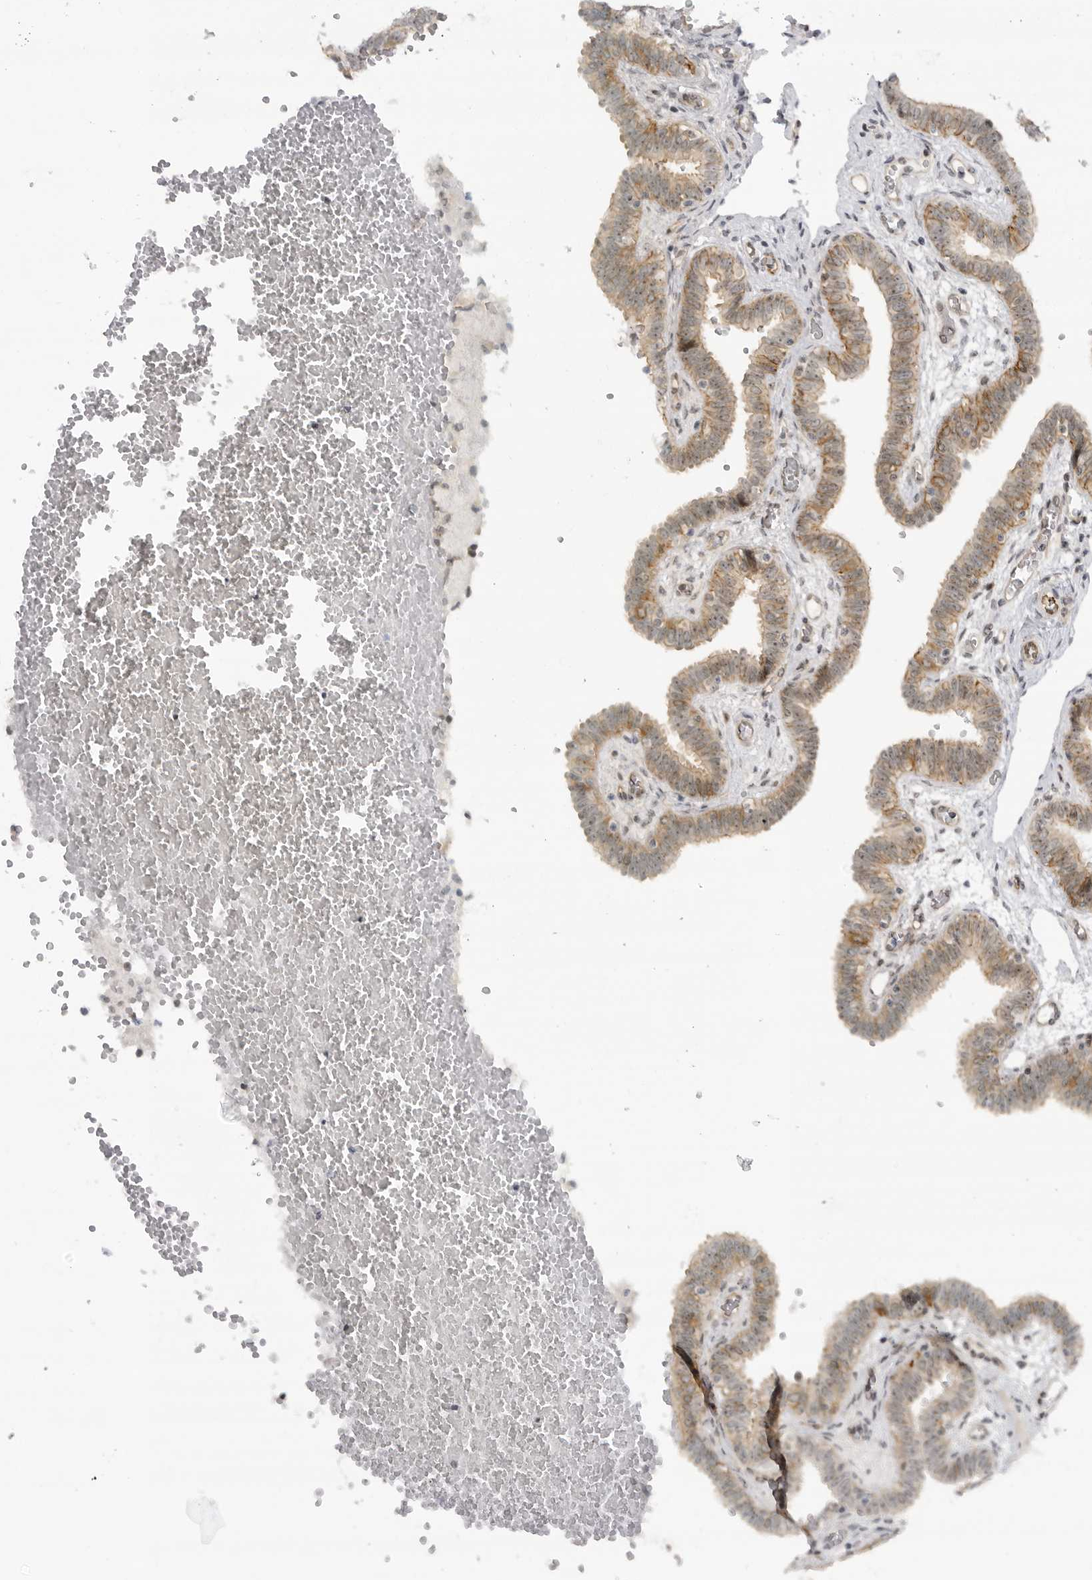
{"staining": {"intensity": "moderate", "quantity": "25%-75%", "location": "cytoplasmic/membranous"}, "tissue": "fallopian tube", "cell_type": "Glandular cells", "image_type": "normal", "snomed": [{"axis": "morphology", "description": "Normal tissue, NOS"}, {"axis": "topography", "description": "Fallopian tube"}, {"axis": "topography", "description": "Placenta"}], "caption": "Immunohistochemistry (IHC) photomicrograph of normal fallopian tube: fallopian tube stained using immunohistochemistry (IHC) exhibits medium levels of moderate protein expression localized specifically in the cytoplasmic/membranous of glandular cells, appearing as a cytoplasmic/membranous brown color.", "gene": "CEP295NL", "patient": {"sex": "female", "age": 32}}